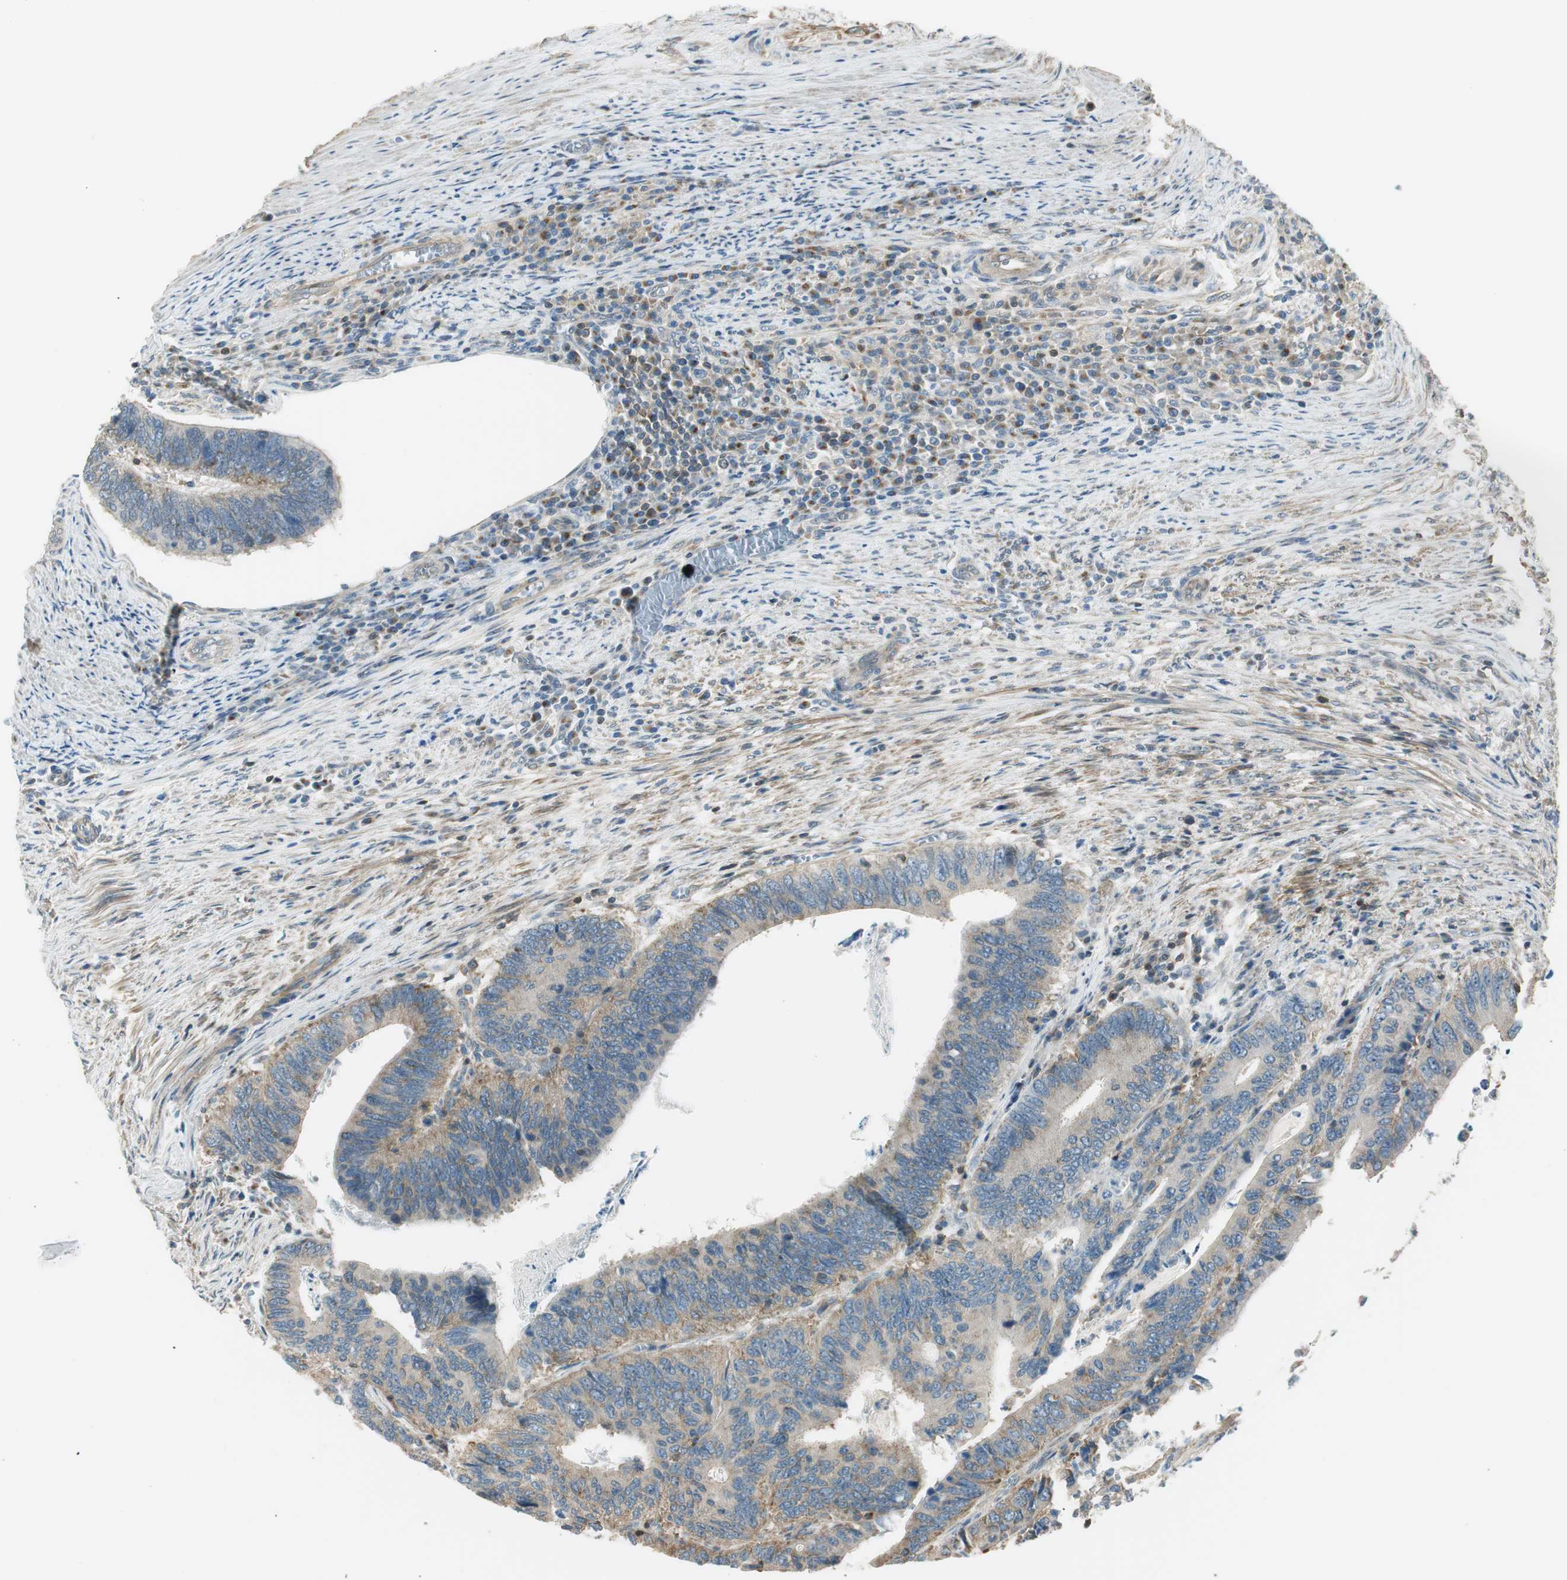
{"staining": {"intensity": "moderate", "quantity": ">75%", "location": "cytoplasmic/membranous"}, "tissue": "colorectal cancer", "cell_type": "Tumor cells", "image_type": "cancer", "snomed": [{"axis": "morphology", "description": "Adenocarcinoma, NOS"}, {"axis": "topography", "description": "Colon"}], "caption": "Colorectal adenocarcinoma stained with a protein marker displays moderate staining in tumor cells.", "gene": "PI4K2B", "patient": {"sex": "male", "age": 72}}